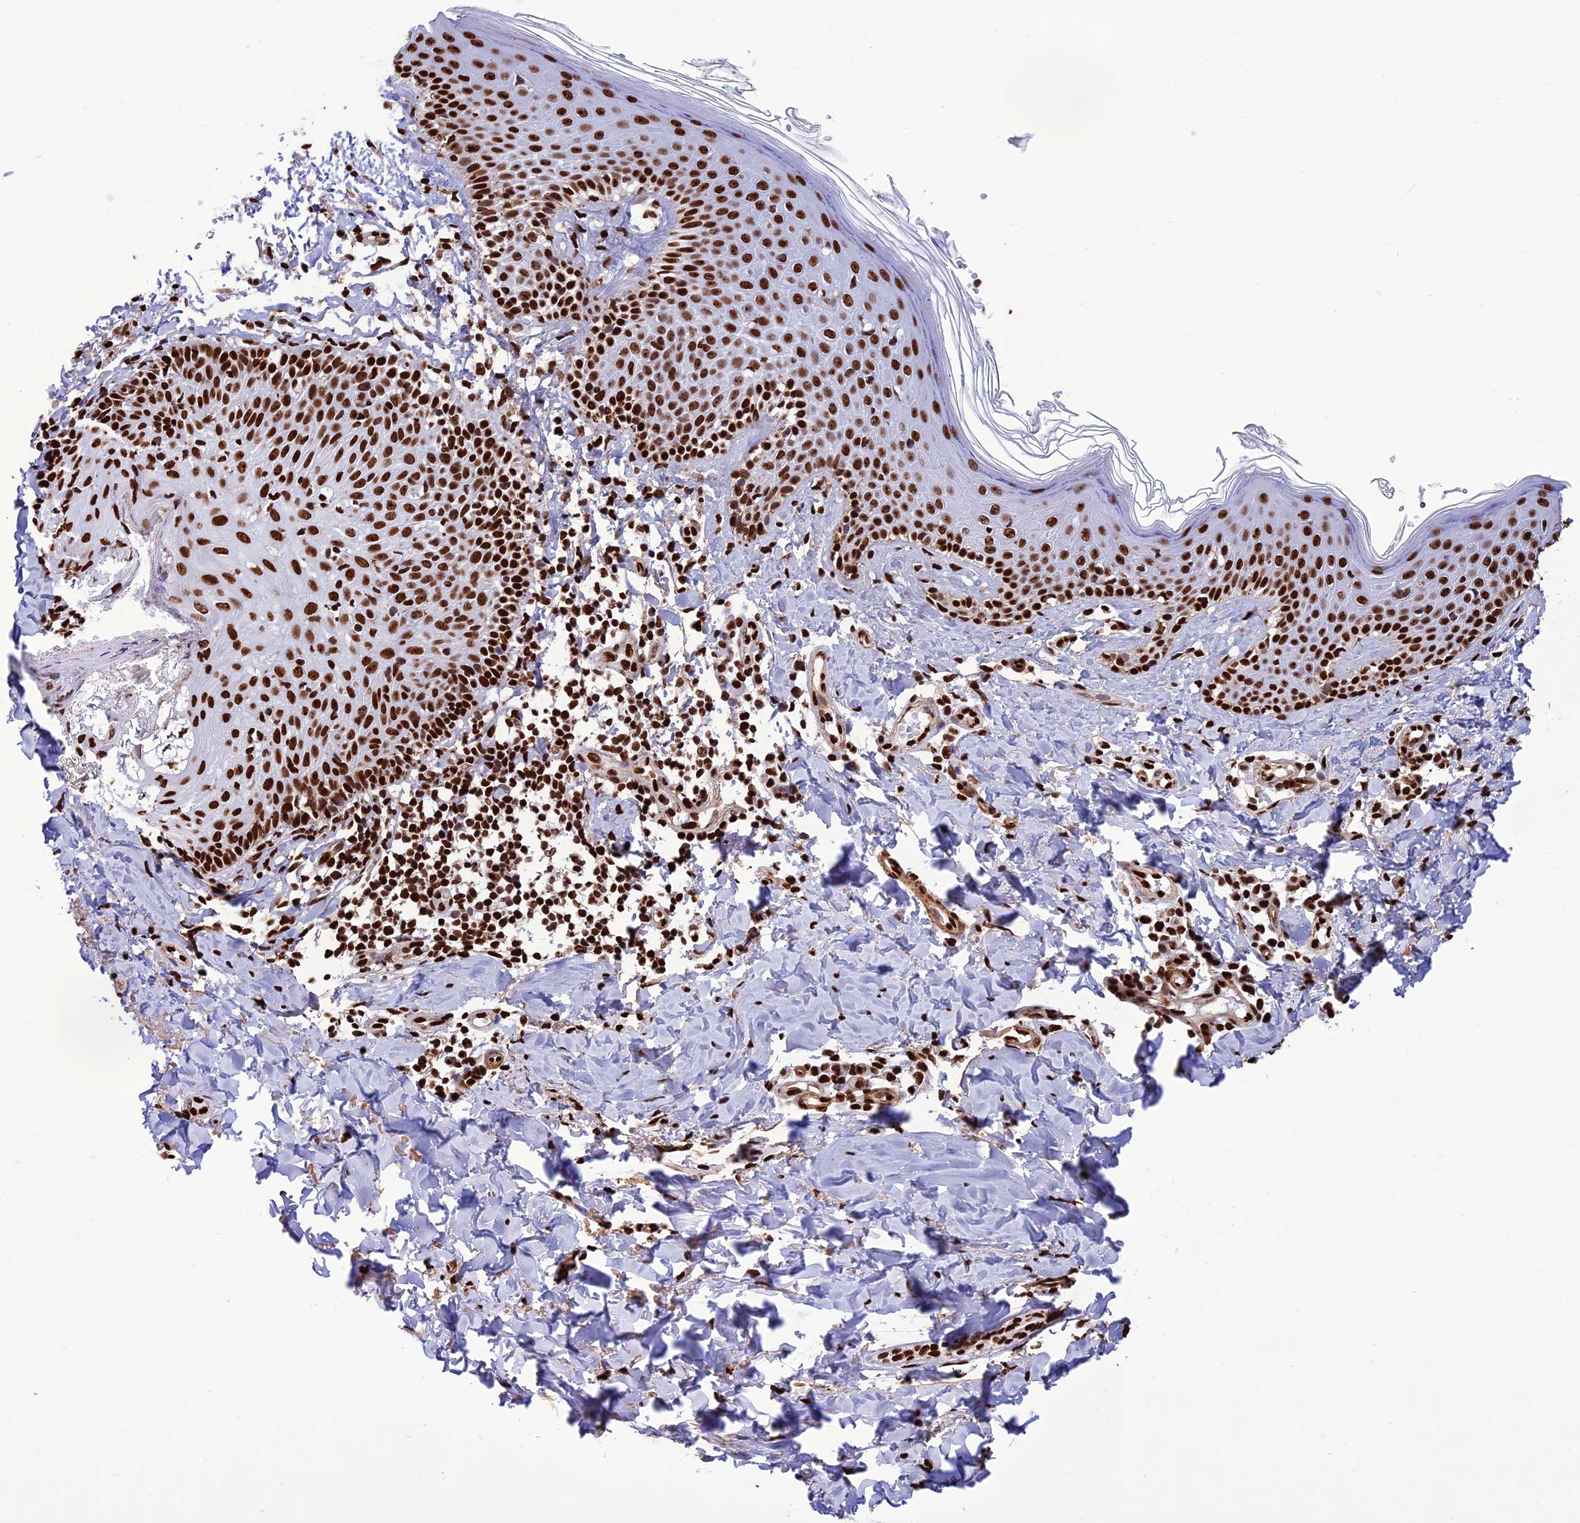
{"staining": {"intensity": "strong", "quantity": ">75%", "location": "nuclear"}, "tissue": "skin cancer", "cell_type": "Tumor cells", "image_type": "cancer", "snomed": [{"axis": "morphology", "description": "Normal tissue, NOS"}, {"axis": "morphology", "description": "Basal cell carcinoma"}, {"axis": "topography", "description": "Skin"}], "caption": "High-magnification brightfield microscopy of skin basal cell carcinoma stained with DAB (3,3'-diaminobenzidine) (brown) and counterstained with hematoxylin (blue). tumor cells exhibit strong nuclear positivity is appreciated in about>75% of cells.", "gene": "INO80E", "patient": {"sex": "male", "age": 66}}